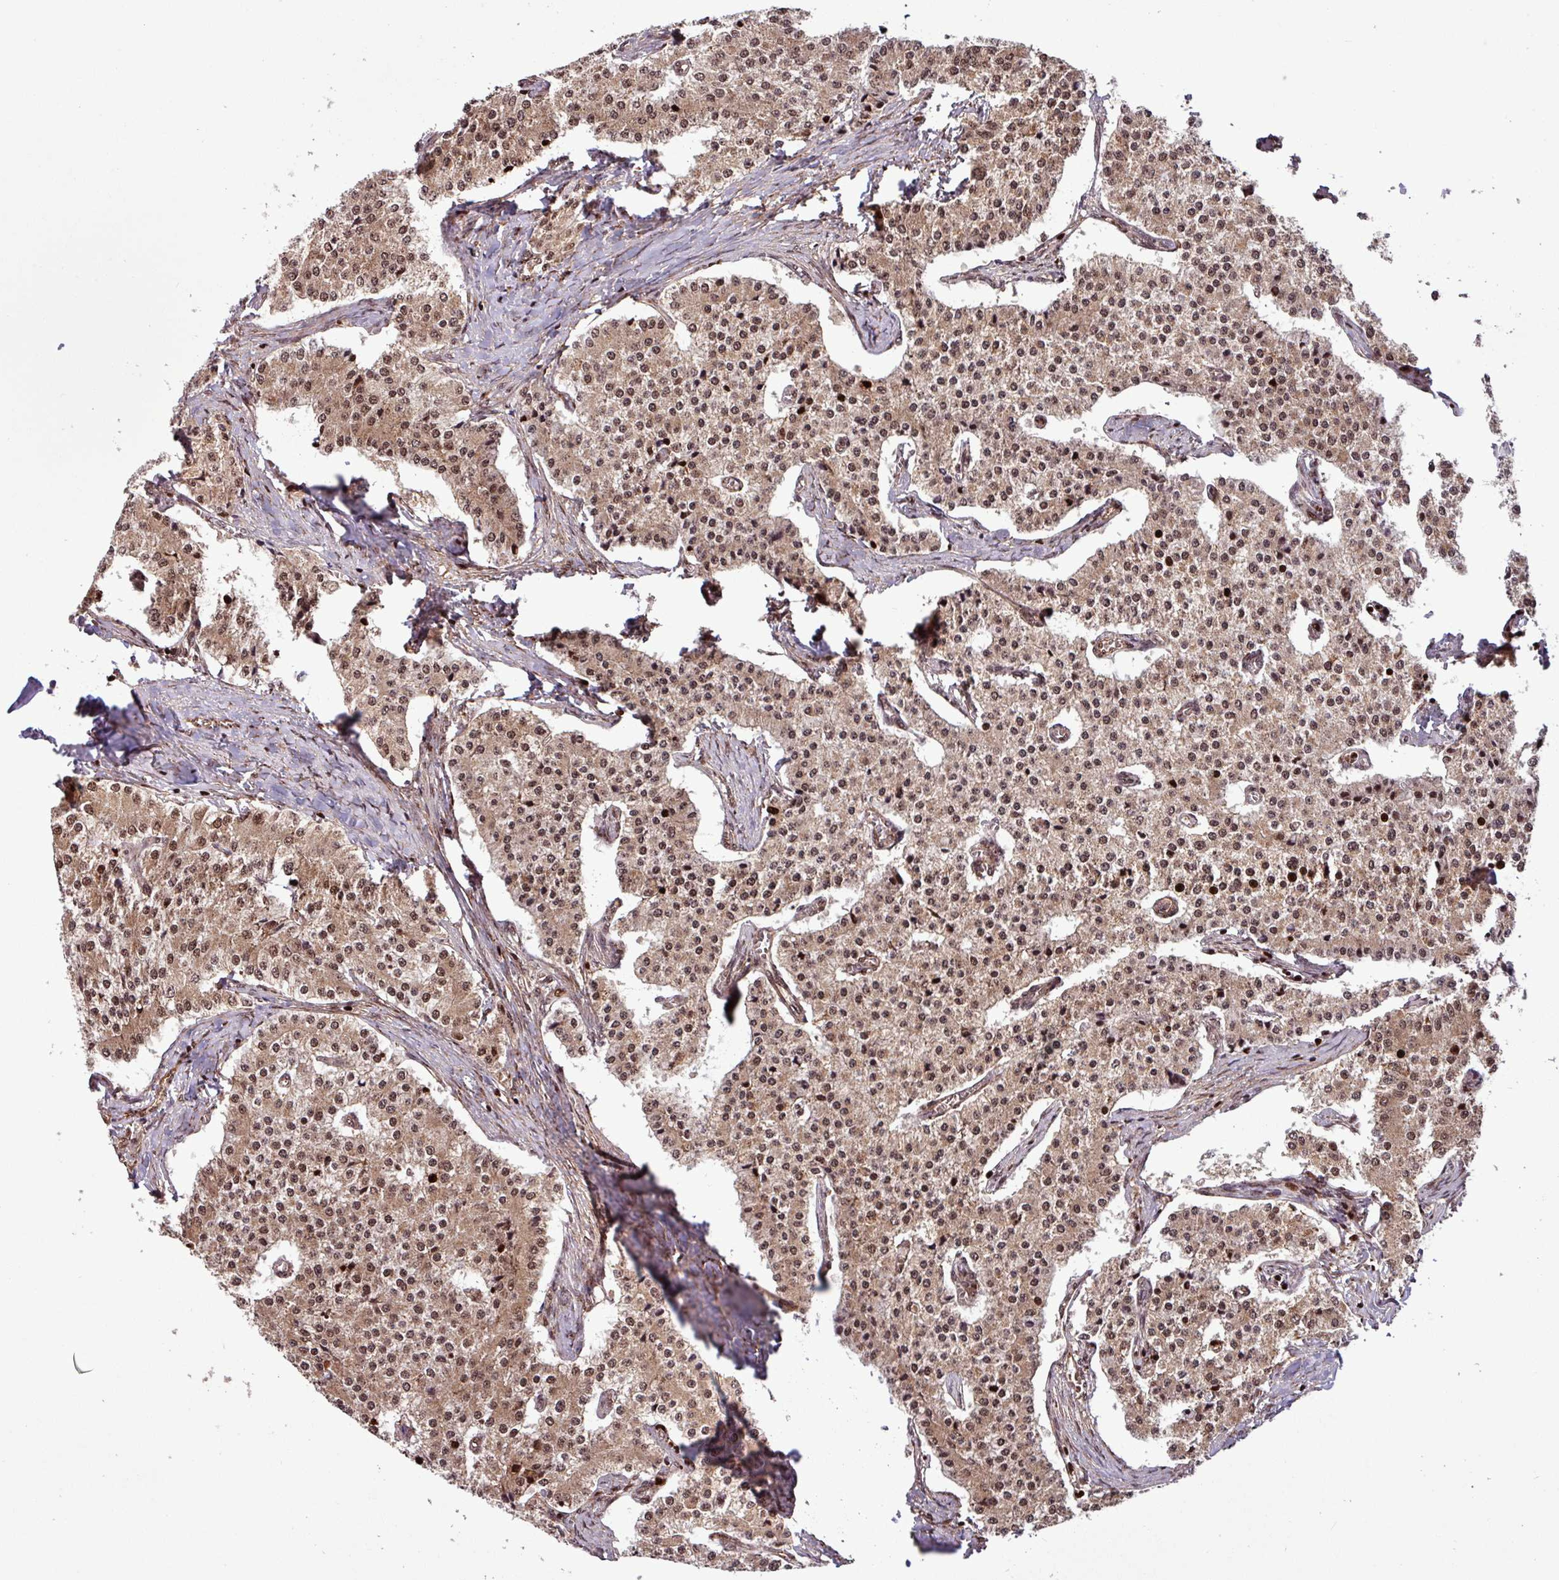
{"staining": {"intensity": "moderate", "quantity": ">75%", "location": "nuclear"}, "tissue": "carcinoid", "cell_type": "Tumor cells", "image_type": "cancer", "snomed": [{"axis": "morphology", "description": "Carcinoid, malignant, NOS"}, {"axis": "topography", "description": "Colon"}], "caption": "Carcinoid stained with a brown dye displays moderate nuclear positive staining in about >75% of tumor cells.", "gene": "SLC22A24", "patient": {"sex": "female", "age": 52}}